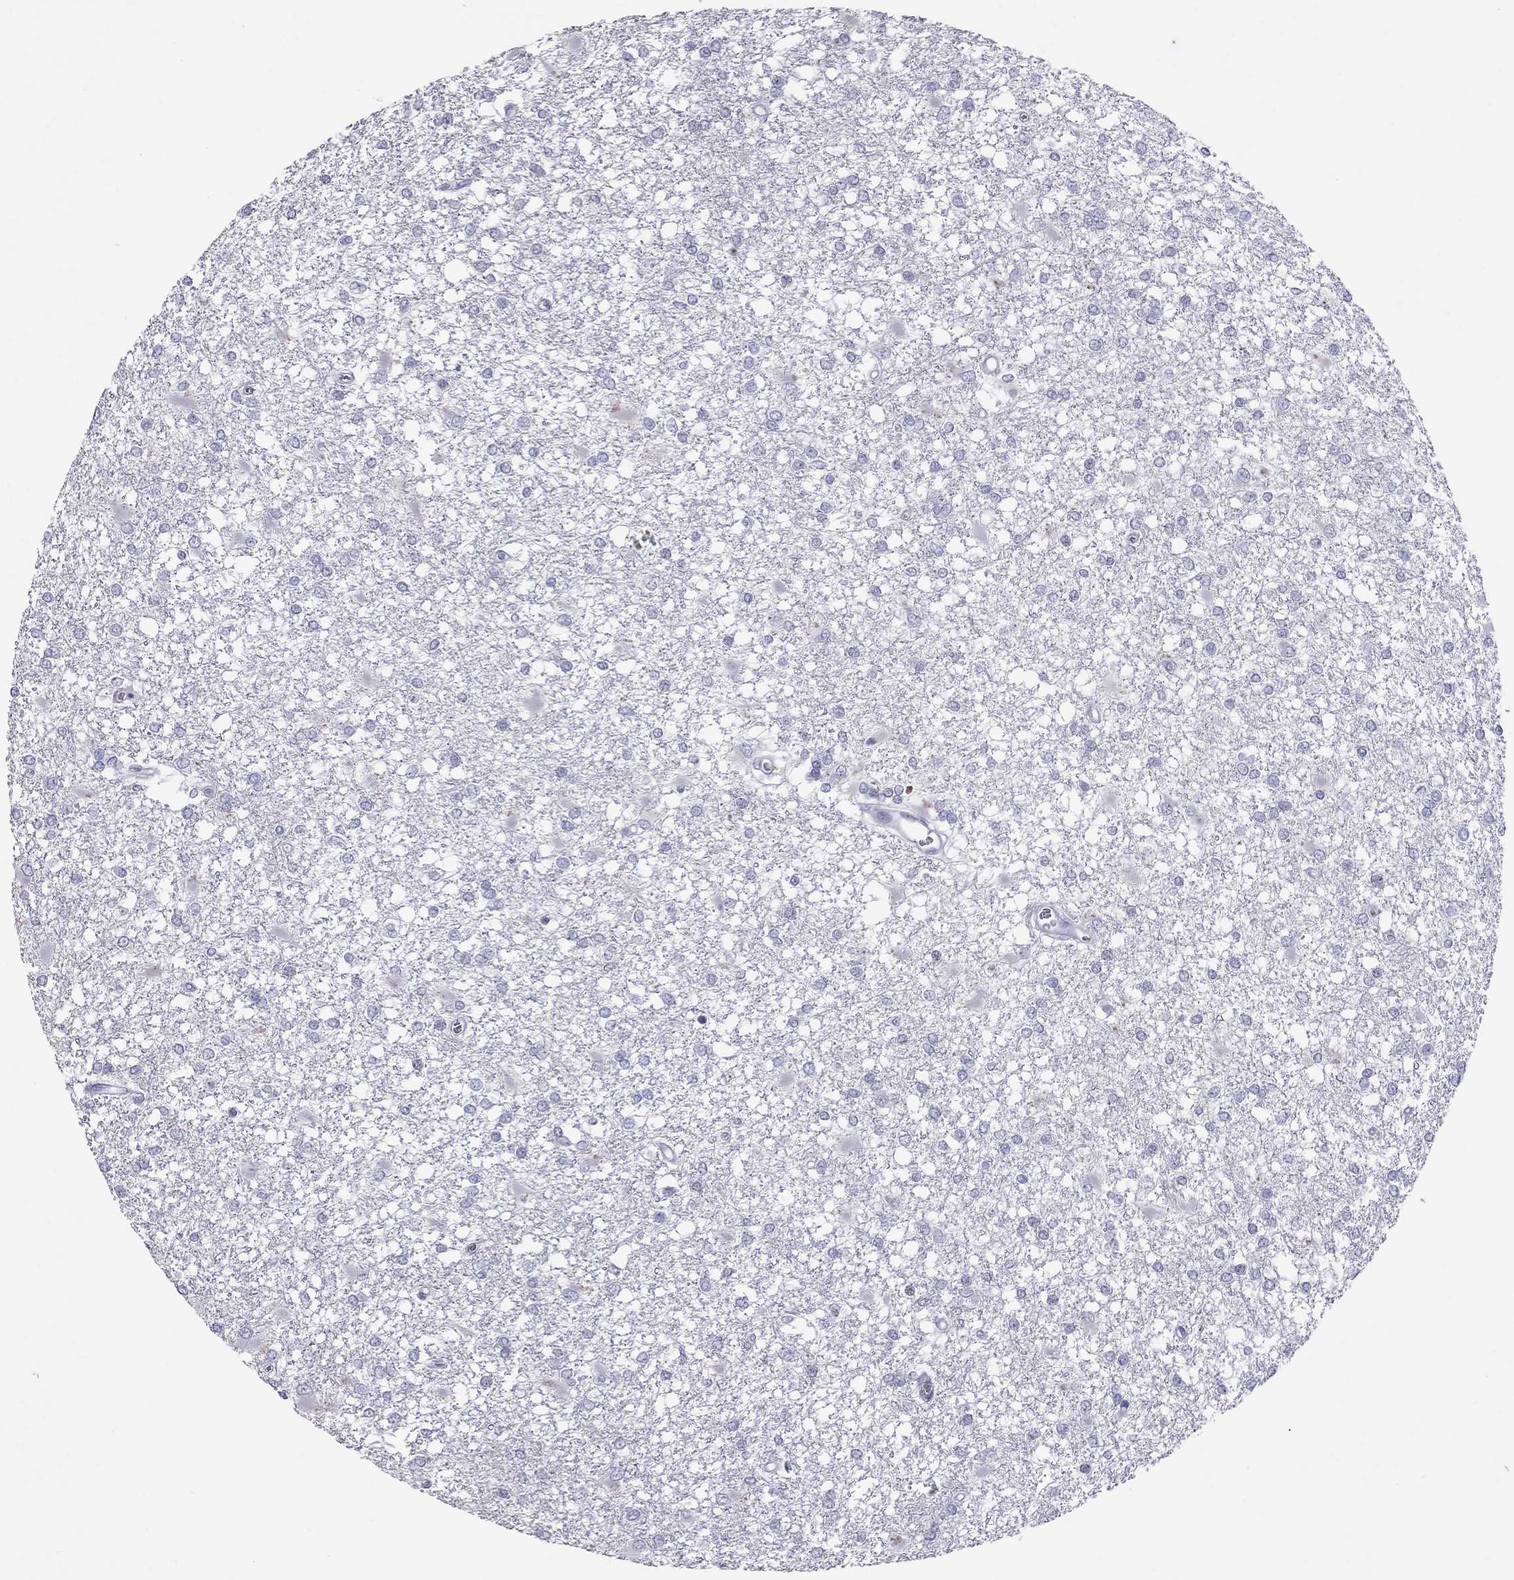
{"staining": {"intensity": "negative", "quantity": "none", "location": "none"}, "tissue": "glioma", "cell_type": "Tumor cells", "image_type": "cancer", "snomed": [{"axis": "morphology", "description": "Glioma, malignant, High grade"}, {"axis": "topography", "description": "Cerebral cortex"}], "caption": "This image is of glioma stained with immunohistochemistry (IHC) to label a protein in brown with the nuclei are counter-stained blue. There is no expression in tumor cells.", "gene": "MUC16", "patient": {"sex": "male", "age": 79}}